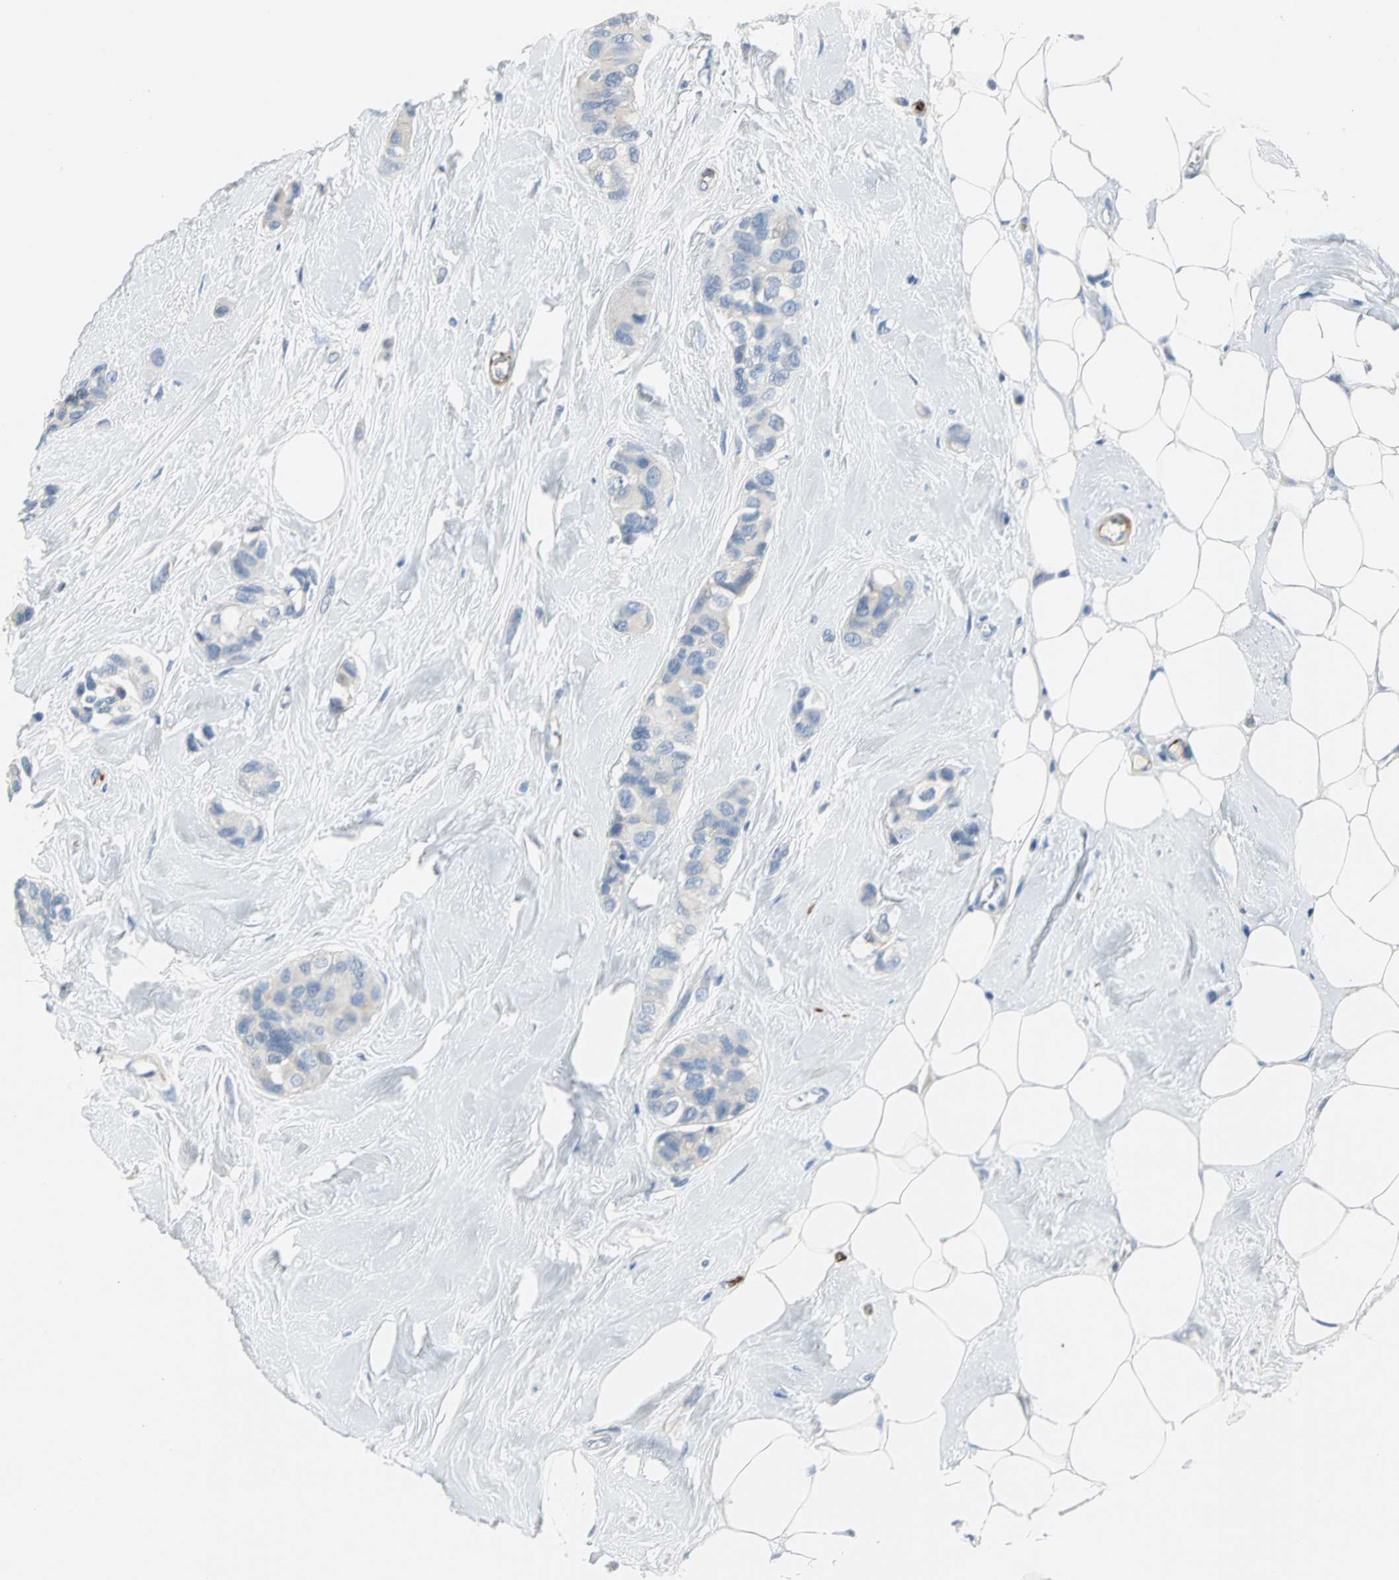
{"staining": {"intensity": "negative", "quantity": "none", "location": "none"}, "tissue": "breast cancer", "cell_type": "Tumor cells", "image_type": "cancer", "snomed": [{"axis": "morphology", "description": "Duct carcinoma"}, {"axis": "topography", "description": "Breast"}], "caption": "An immunohistochemistry (IHC) photomicrograph of breast cancer is shown. There is no staining in tumor cells of breast cancer. Nuclei are stained in blue.", "gene": "ALOX15", "patient": {"sex": "female", "age": 51}}